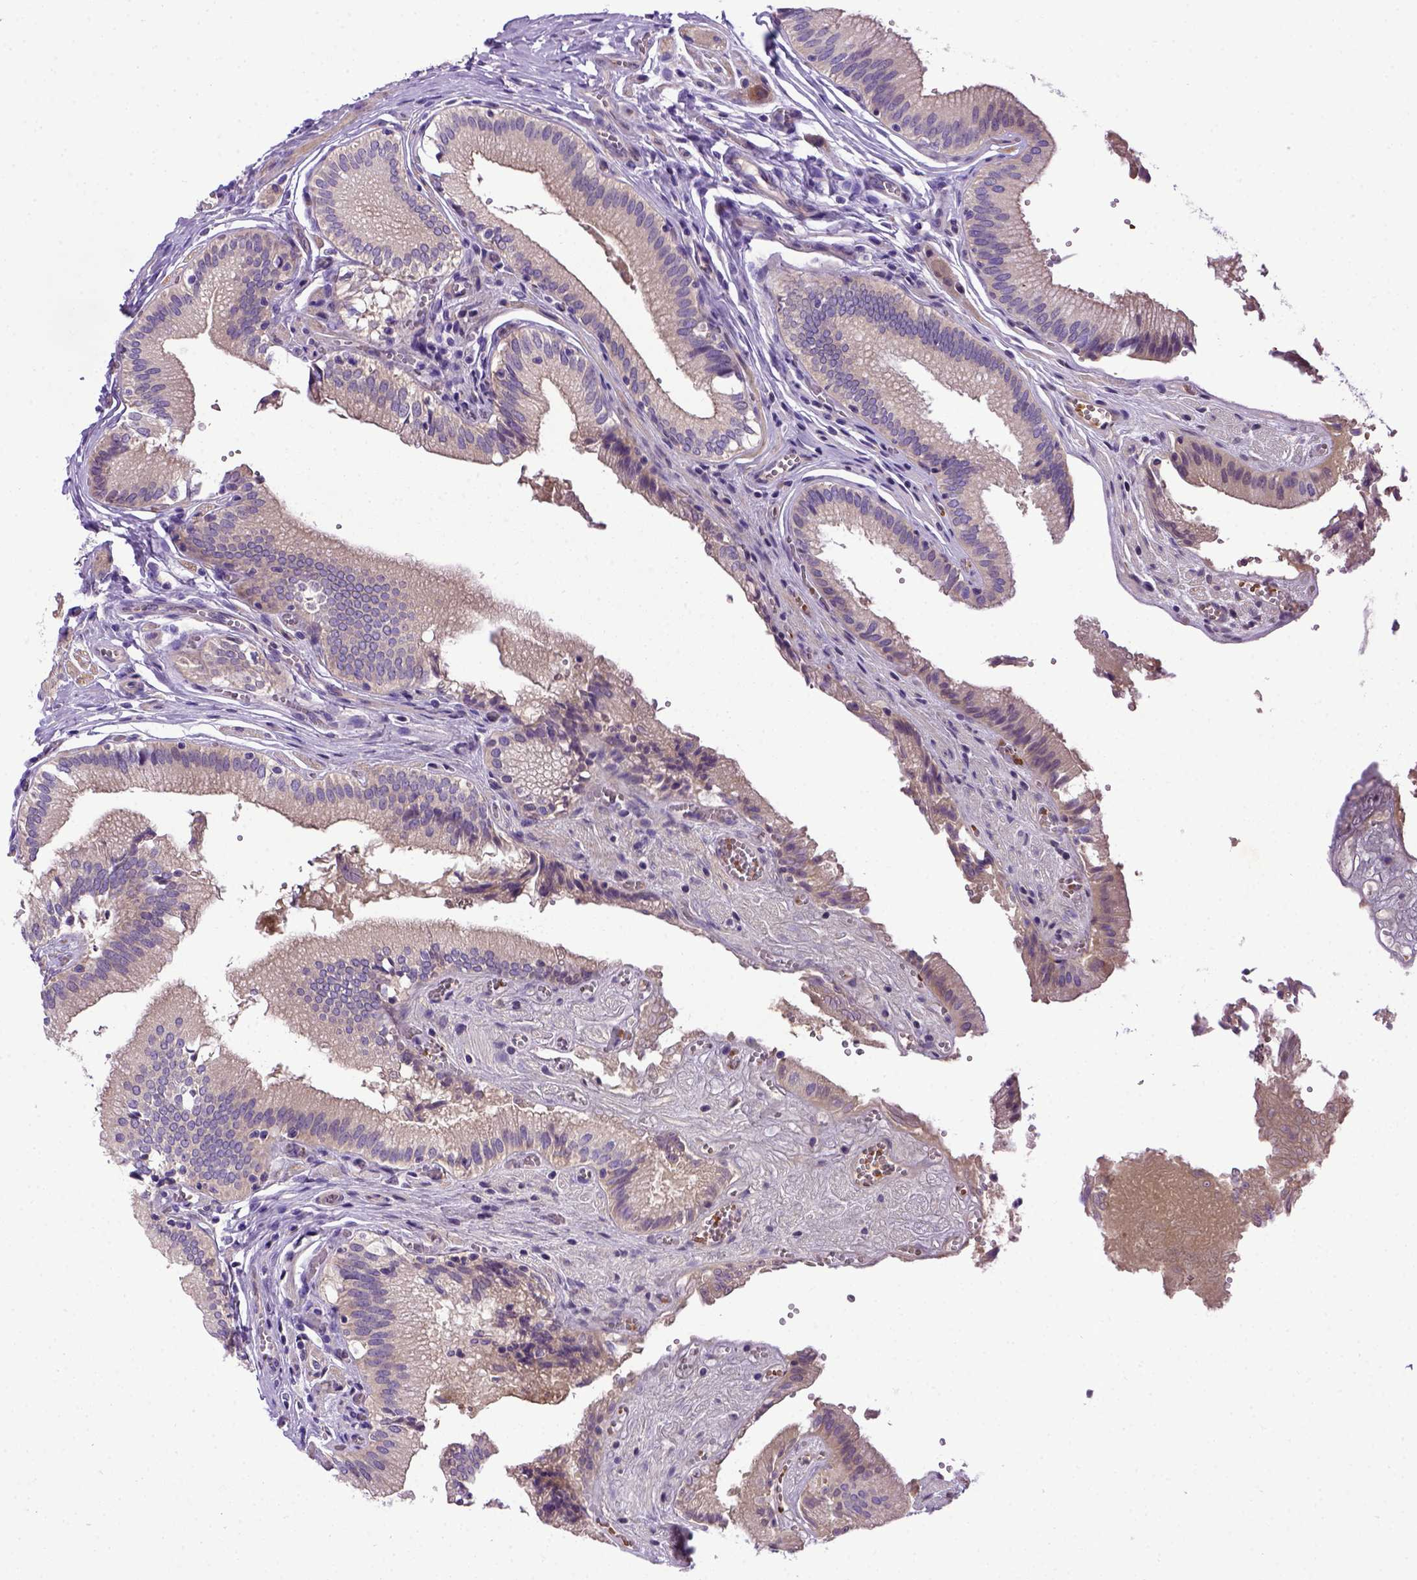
{"staining": {"intensity": "negative", "quantity": "none", "location": "none"}, "tissue": "gallbladder", "cell_type": "Glandular cells", "image_type": "normal", "snomed": [{"axis": "morphology", "description": "Normal tissue, NOS"}, {"axis": "topography", "description": "Gallbladder"}, {"axis": "topography", "description": "Peripheral nerve tissue"}], "caption": "Immunohistochemistry image of benign gallbladder: human gallbladder stained with DAB demonstrates no significant protein positivity in glandular cells.", "gene": "ADAM12", "patient": {"sex": "male", "age": 17}}